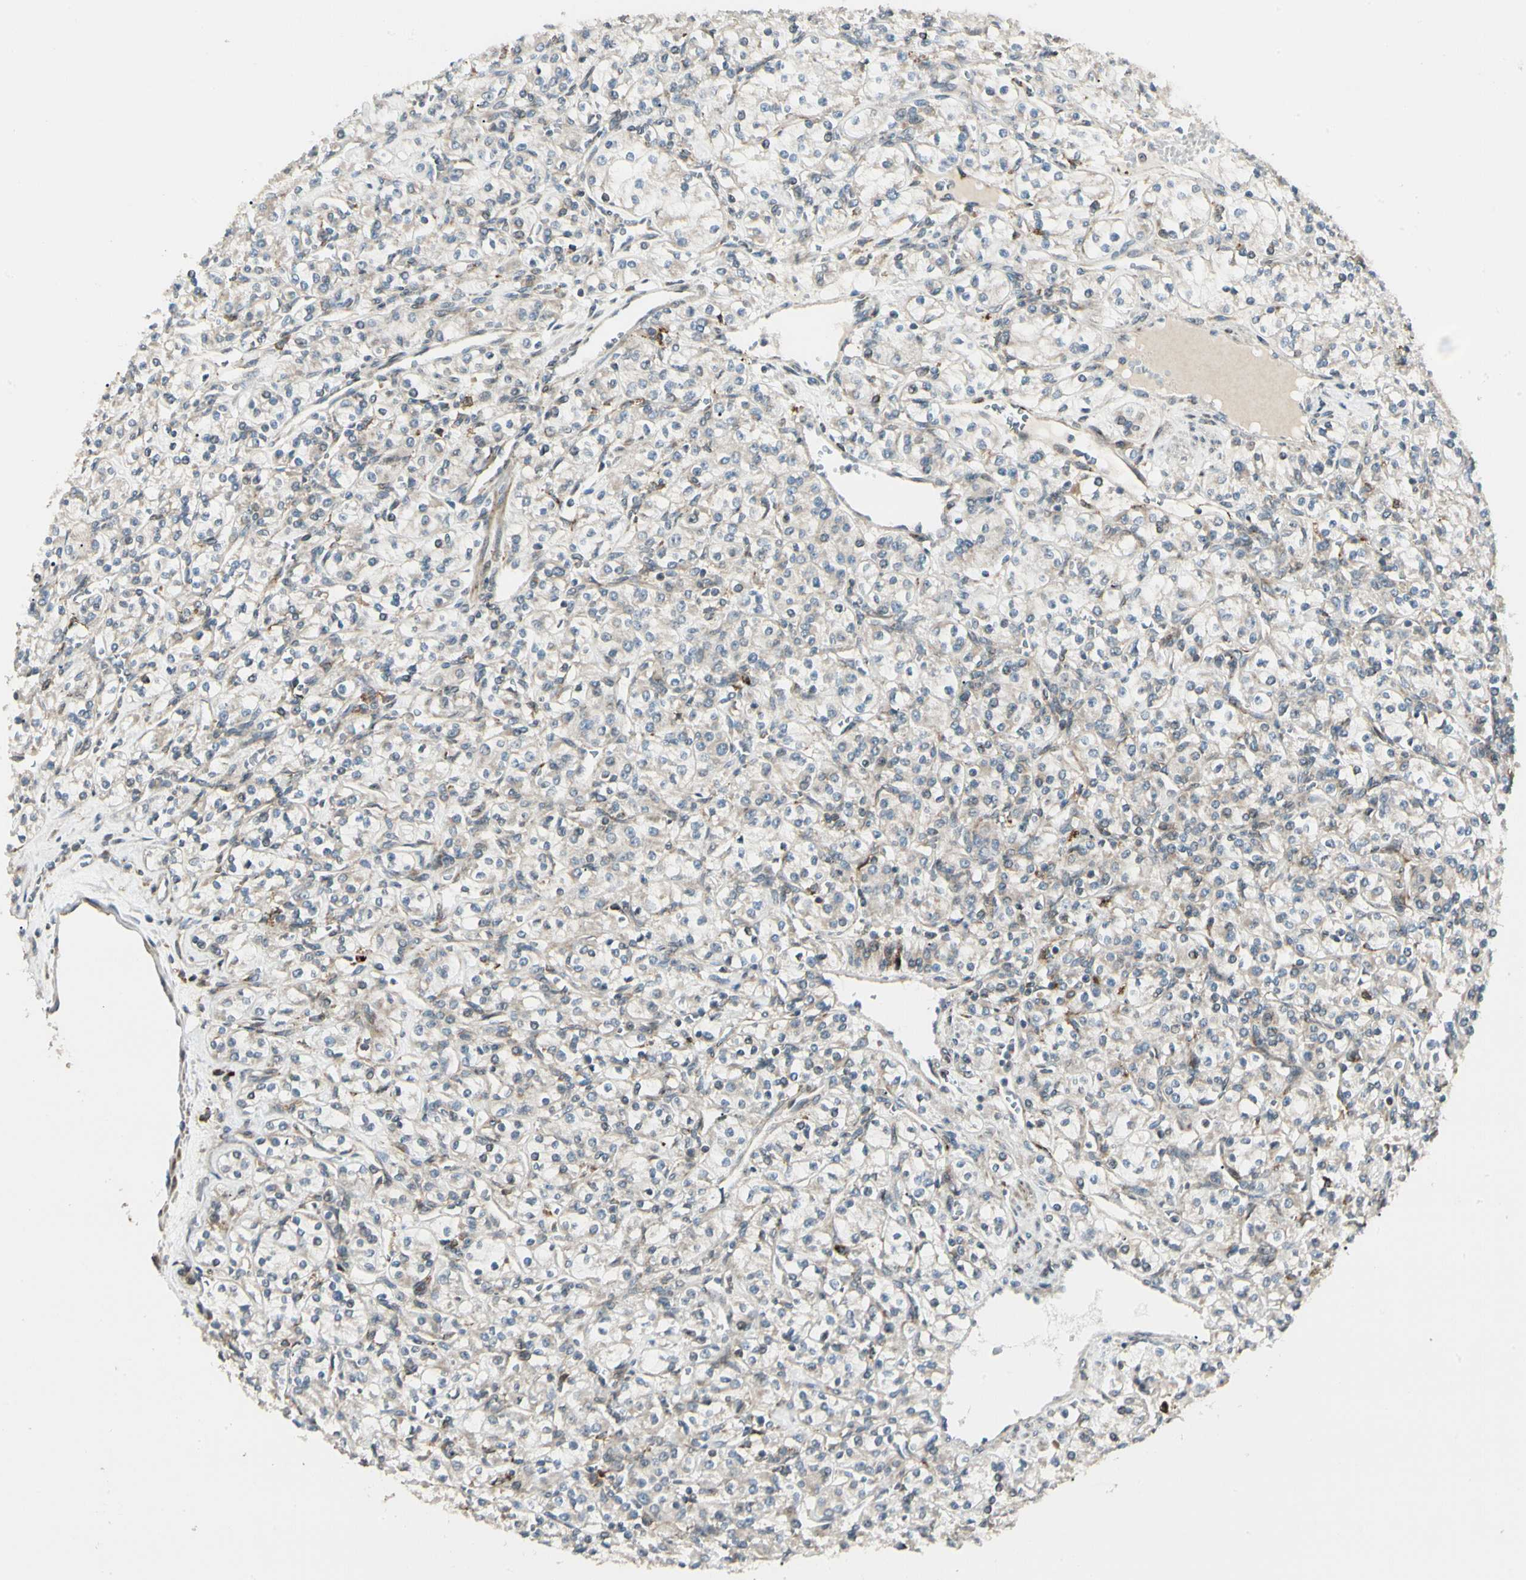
{"staining": {"intensity": "weak", "quantity": "25%-75%", "location": "cytoplasmic/membranous"}, "tissue": "renal cancer", "cell_type": "Tumor cells", "image_type": "cancer", "snomed": [{"axis": "morphology", "description": "Adenocarcinoma, NOS"}, {"axis": "topography", "description": "Kidney"}], "caption": "Weak cytoplasmic/membranous protein staining is seen in approximately 25%-75% of tumor cells in renal cancer (adenocarcinoma). The staining is performed using DAB brown chromogen to label protein expression. The nuclei are counter-stained blue using hematoxylin.", "gene": "MRPL9", "patient": {"sex": "male", "age": 77}}